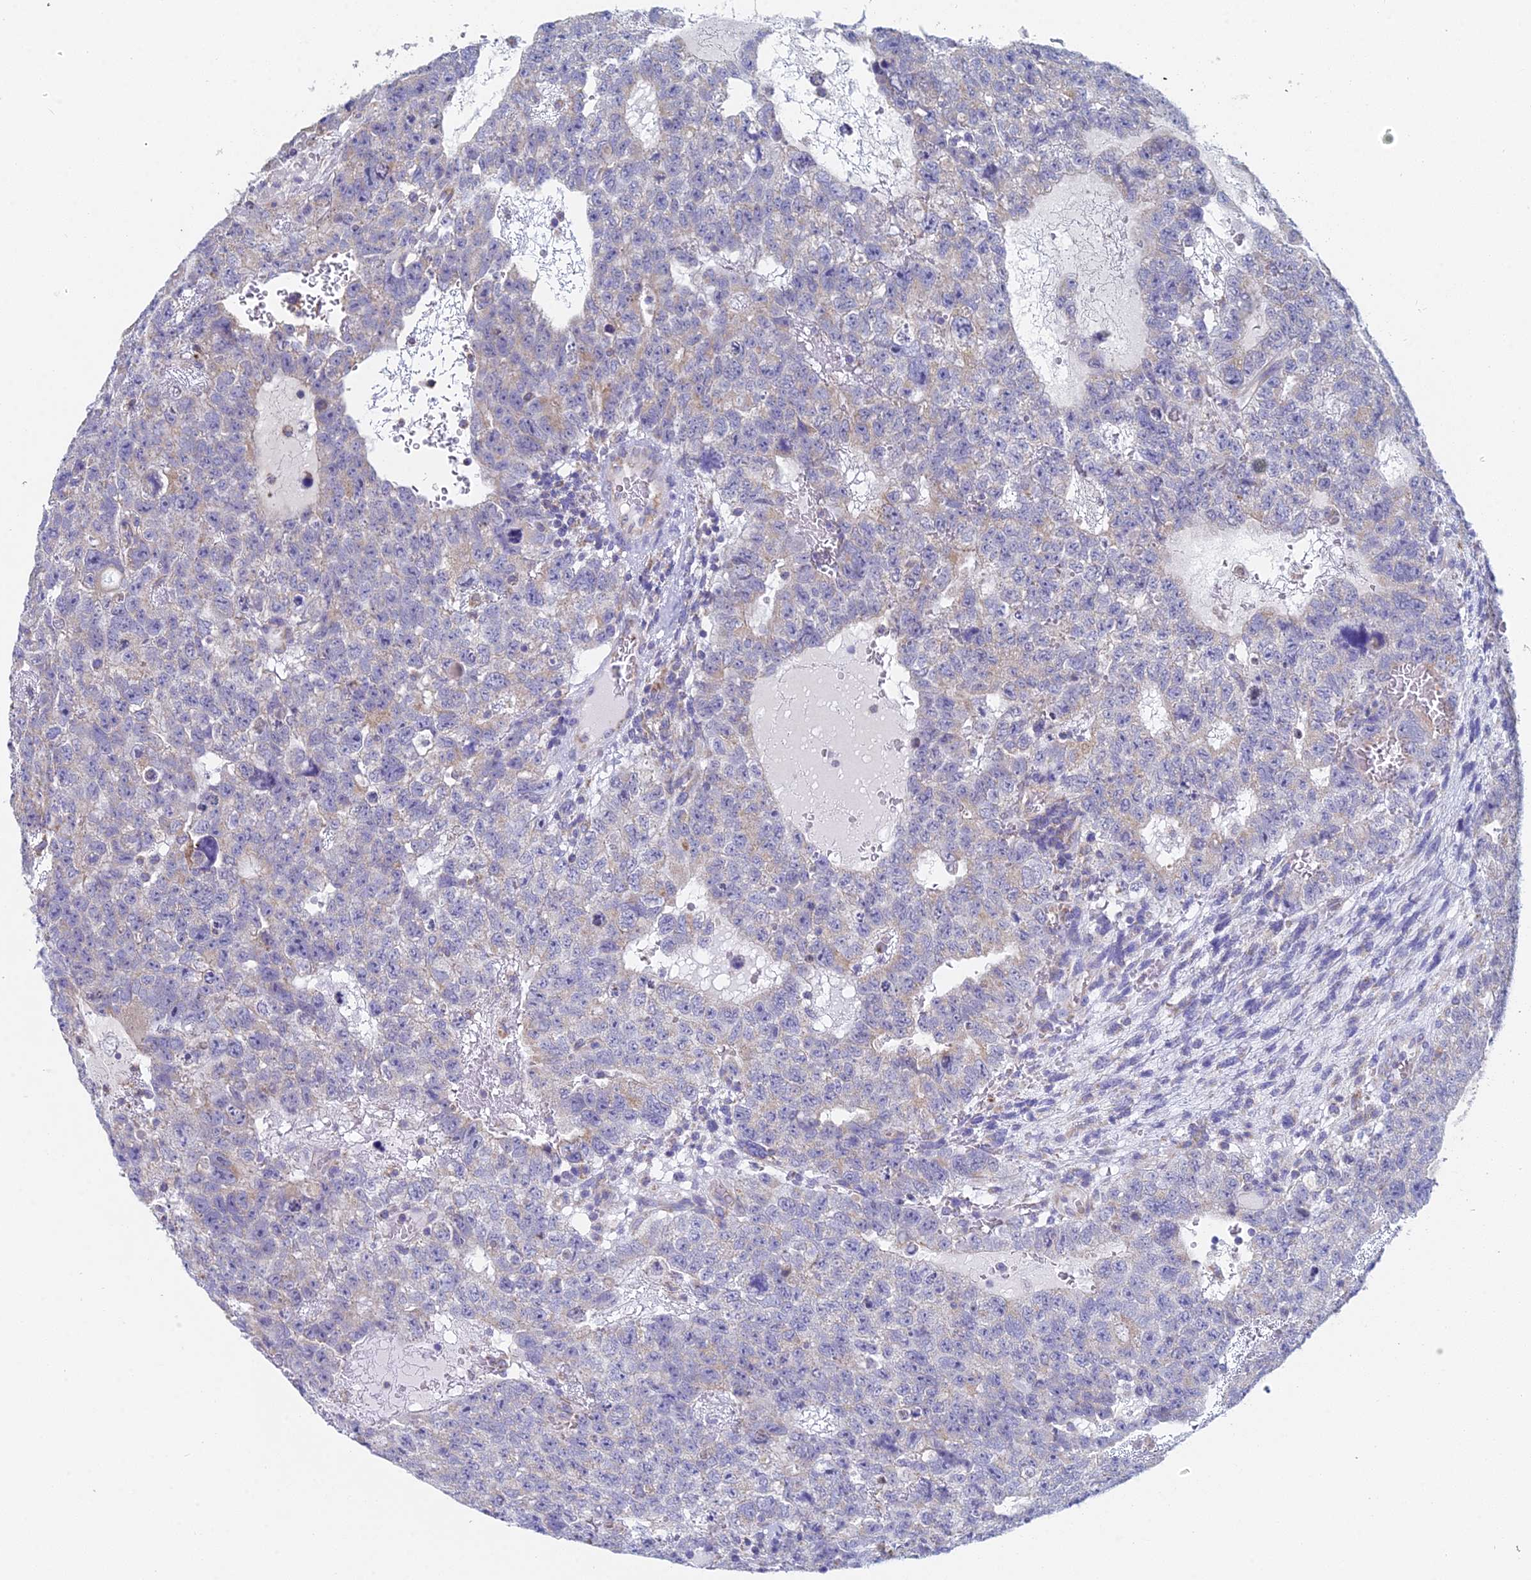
{"staining": {"intensity": "weak", "quantity": "<25%", "location": "cytoplasmic/membranous"}, "tissue": "testis cancer", "cell_type": "Tumor cells", "image_type": "cancer", "snomed": [{"axis": "morphology", "description": "Carcinoma, Embryonal, NOS"}, {"axis": "topography", "description": "Testis"}], "caption": "This is a image of IHC staining of testis cancer (embryonal carcinoma), which shows no positivity in tumor cells.", "gene": "CRACR2B", "patient": {"sex": "male", "age": 26}}